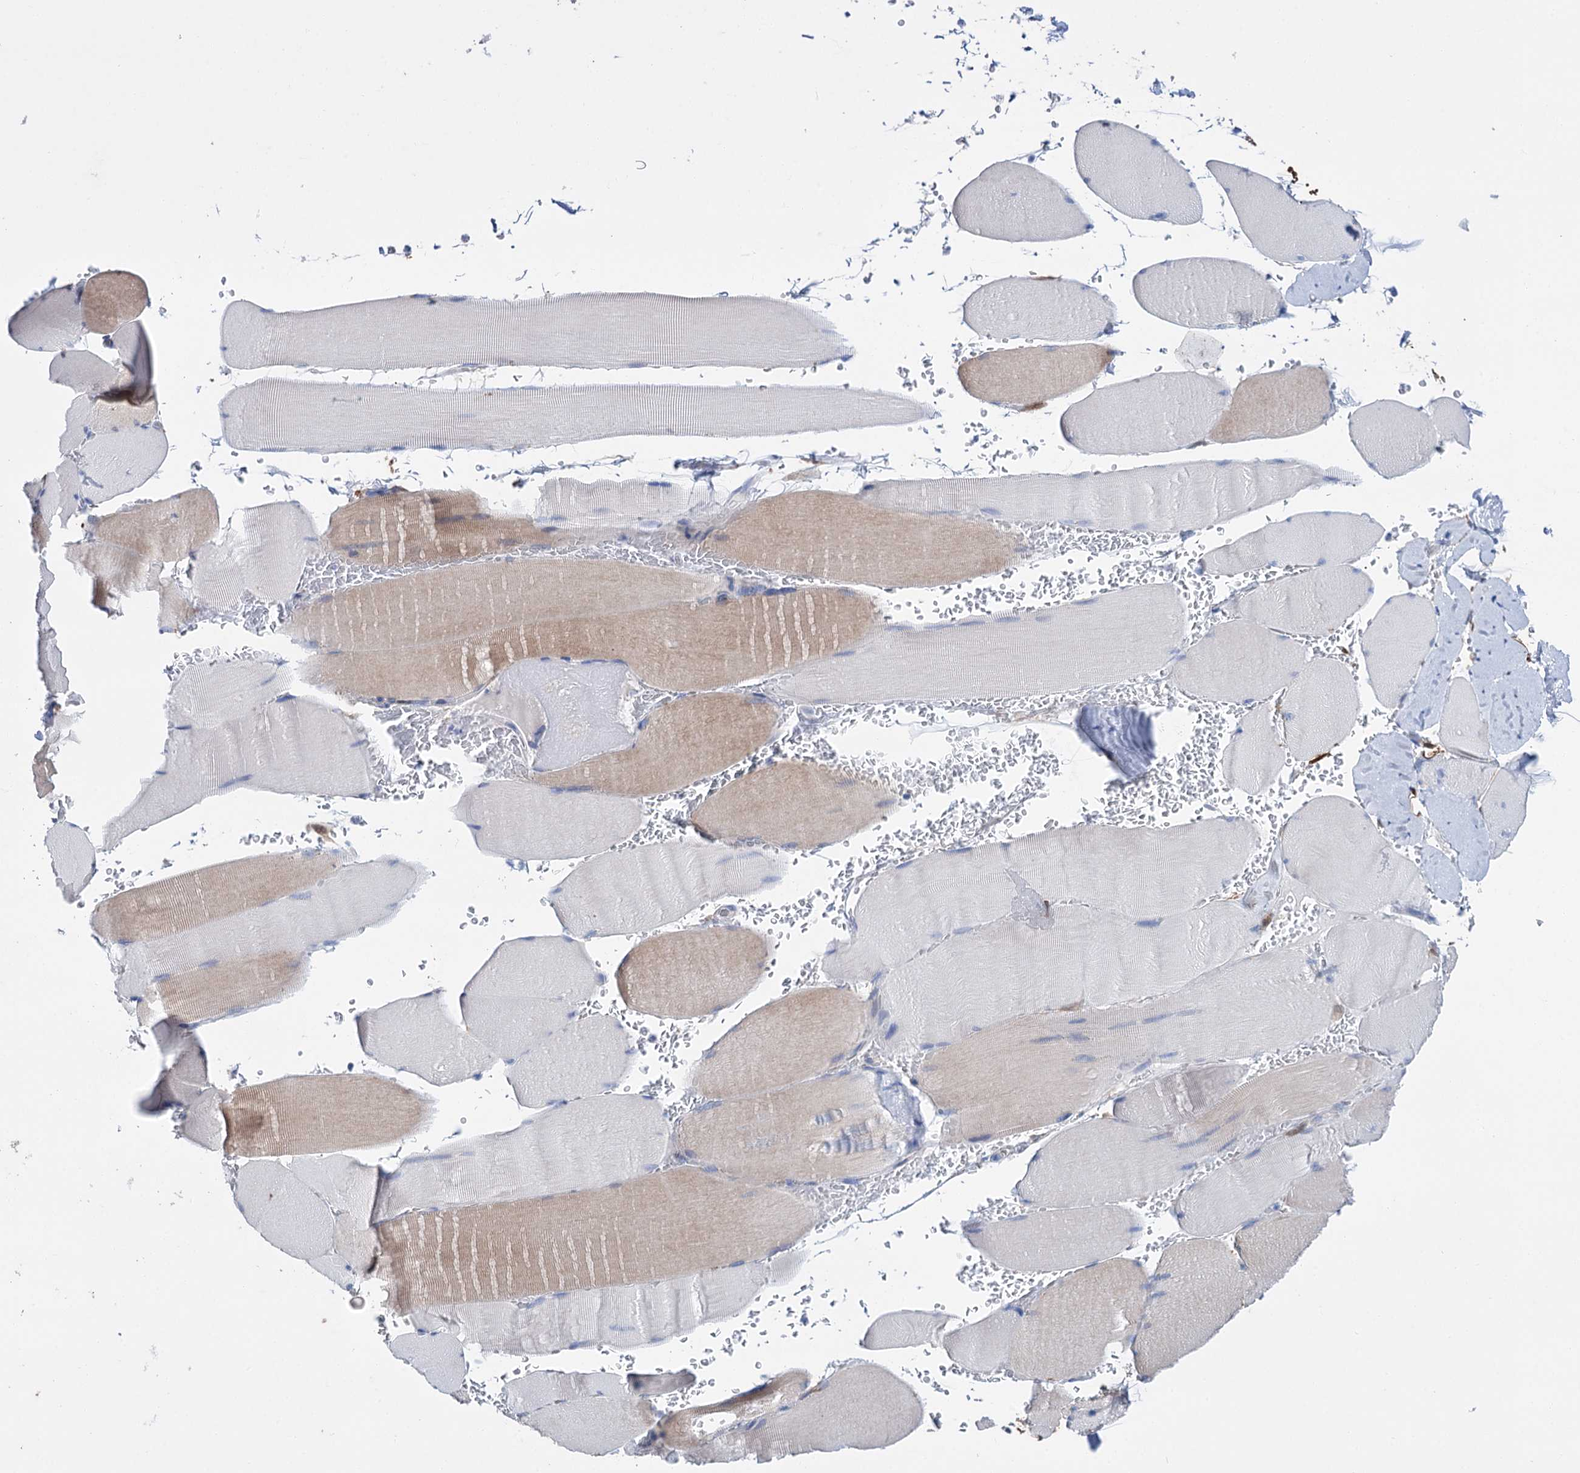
{"staining": {"intensity": "weak", "quantity": "25%-75%", "location": "cytoplasmic/membranous"}, "tissue": "skeletal muscle", "cell_type": "Myocytes", "image_type": "normal", "snomed": [{"axis": "morphology", "description": "Normal tissue, NOS"}, {"axis": "topography", "description": "Skeletal muscle"}, {"axis": "topography", "description": "Head-Neck"}], "caption": "Immunohistochemistry image of unremarkable skeletal muscle: human skeletal muscle stained using immunohistochemistry exhibits low levels of weak protein expression localized specifically in the cytoplasmic/membranous of myocytes, appearing as a cytoplasmic/membranous brown color.", "gene": "LYZL4", "patient": {"sex": "male", "age": 66}}